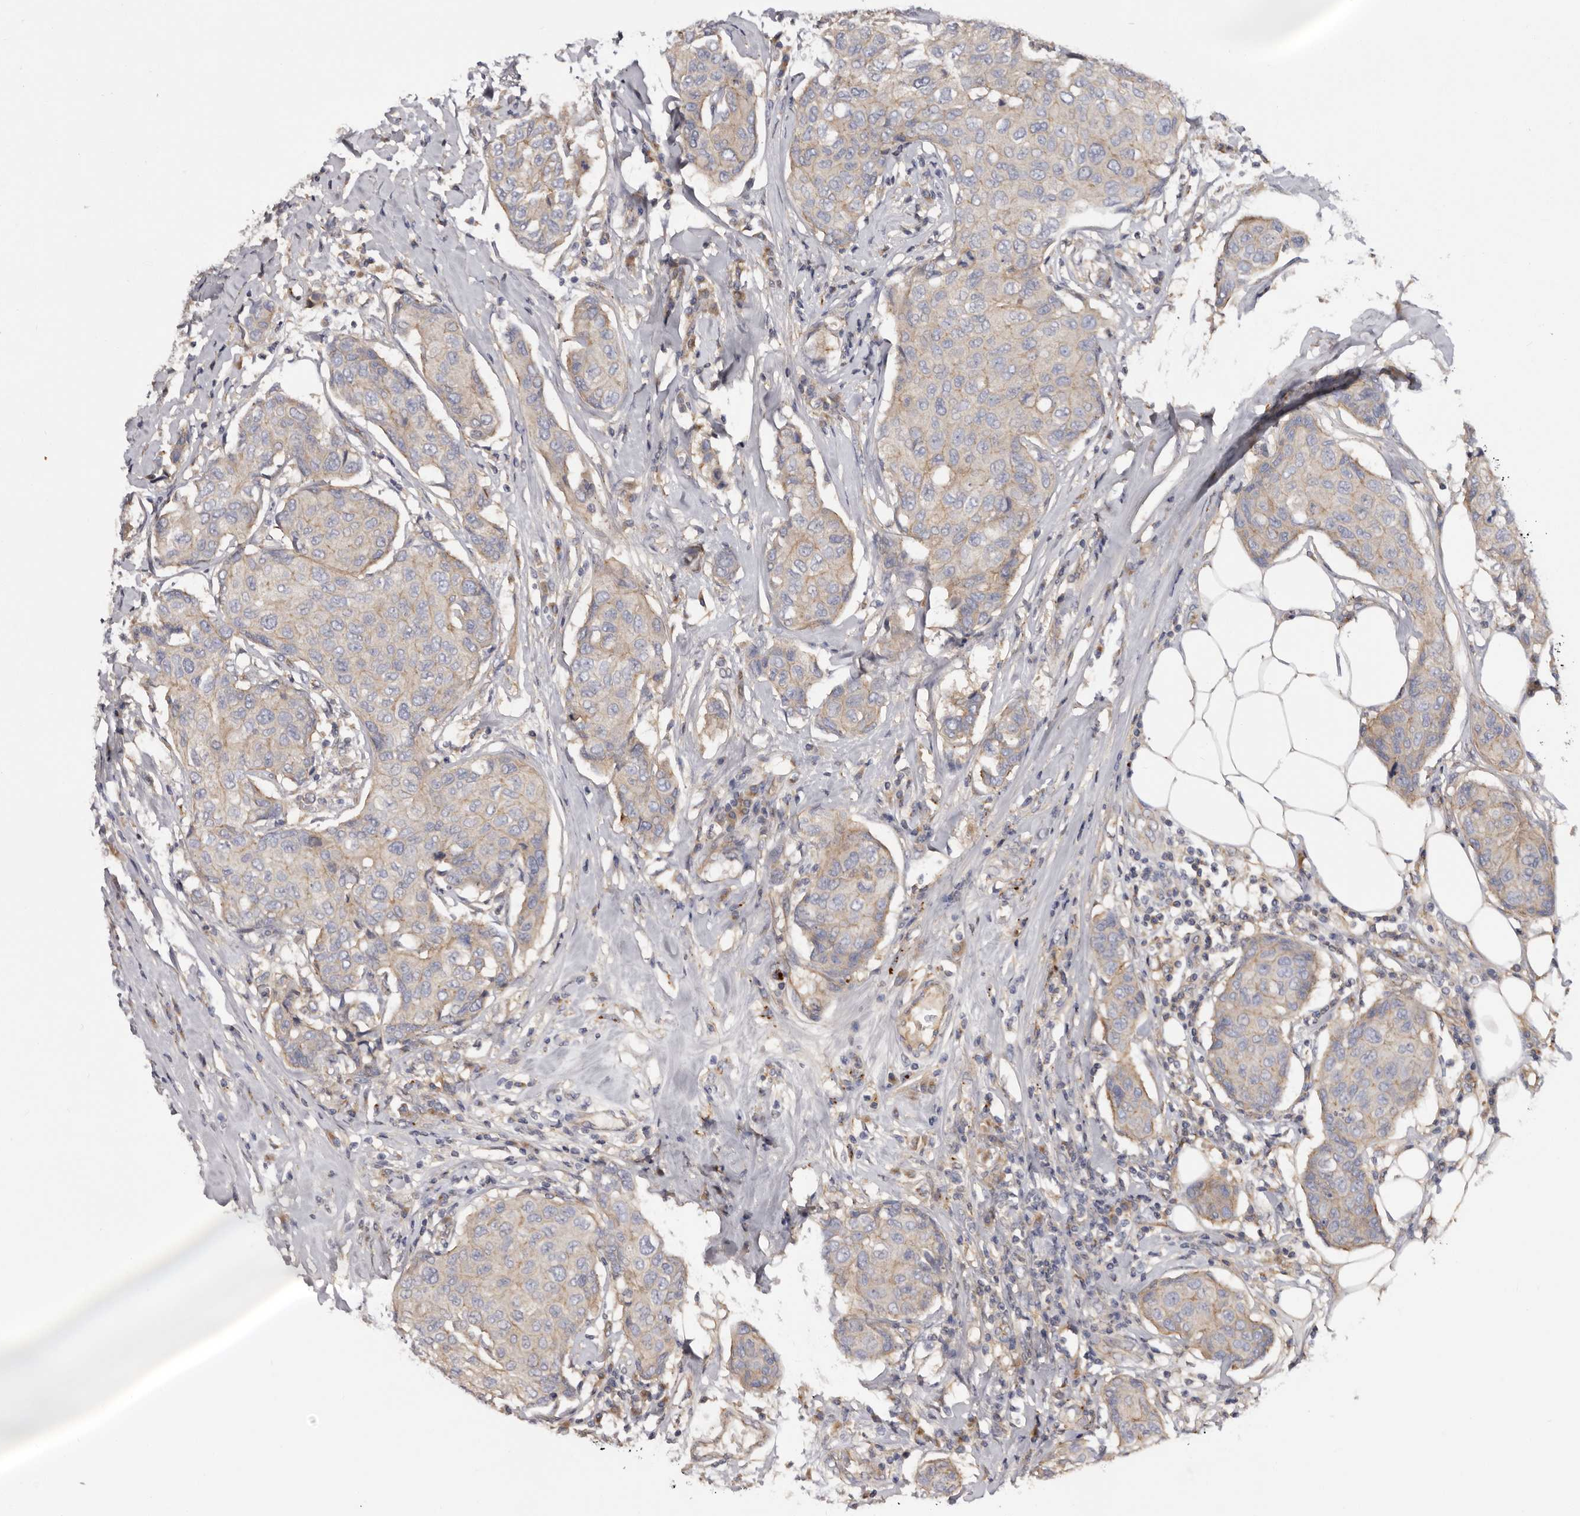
{"staining": {"intensity": "weak", "quantity": "<25%", "location": "cytoplasmic/membranous"}, "tissue": "breast cancer", "cell_type": "Tumor cells", "image_type": "cancer", "snomed": [{"axis": "morphology", "description": "Duct carcinoma"}, {"axis": "topography", "description": "Breast"}], "caption": "Immunohistochemical staining of human breast cancer (invasive ductal carcinoma) reveals no significant positivity in tumor cells. Nuclei are stained in blue.", "gene": "INKA2", "patient": {"sex": "female", "age": 80}}